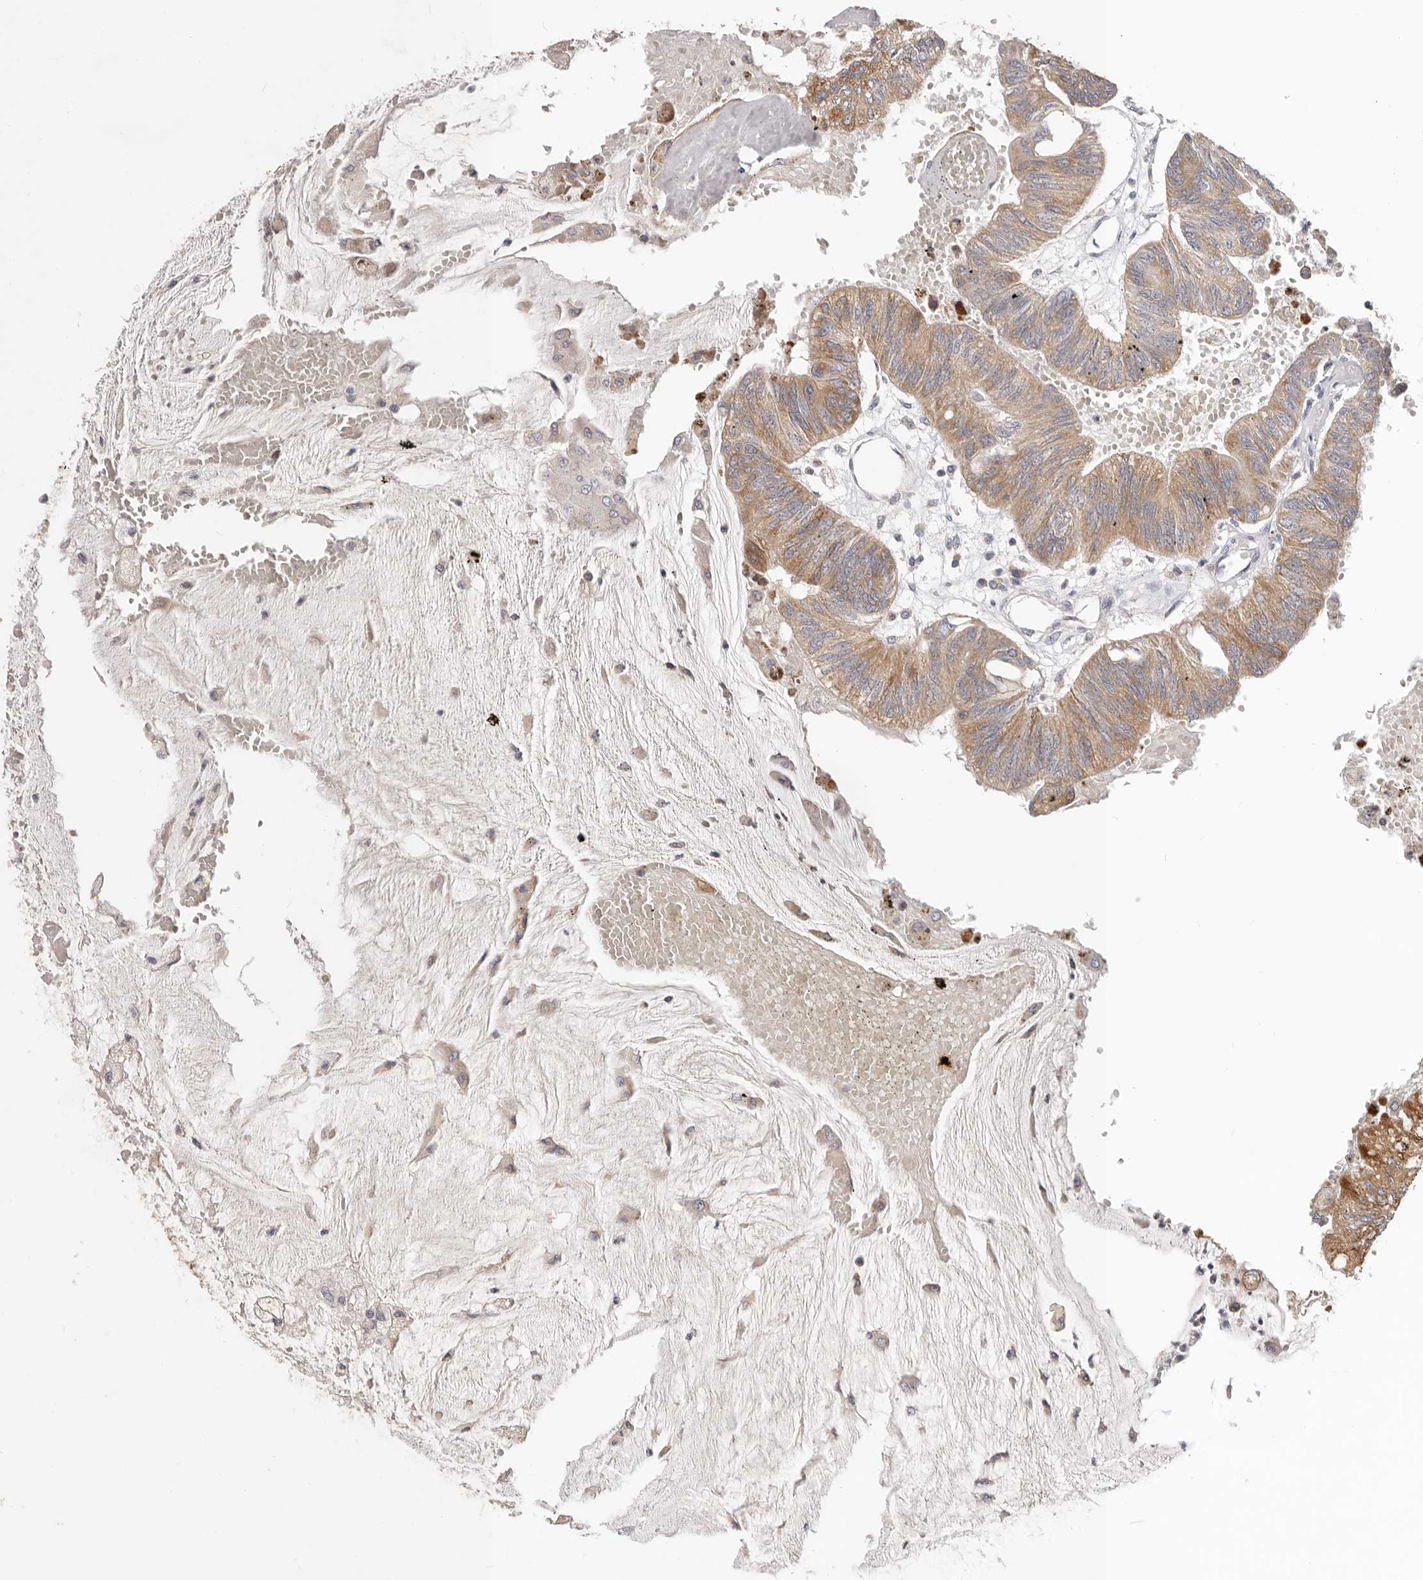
{"staining": {"intensity": "strong", "quantity": ">75%", "location": "cytoplasmic/membranous"}, "tissue": "colorectal cancer", "cell_type": "Tumor cells", "image_type": "cancer", "snomed": [{"axis": "morphology", "description": "Adenoma, NOS"}, {"axis": "morphology", "description": "Adenocarcinoma, NOS"}, {"axis": "topography", "description": "Colon"}], "caption": "Brown immunohistochemical staining in colorectal adenocarcinoma reveals strong cytoplasmic/membranous staining in approximately >75% of tumor cells. Nuclei are stained in blue.", "gene": "TFB2M", "patient": {"sex": "male", "age": 79}}